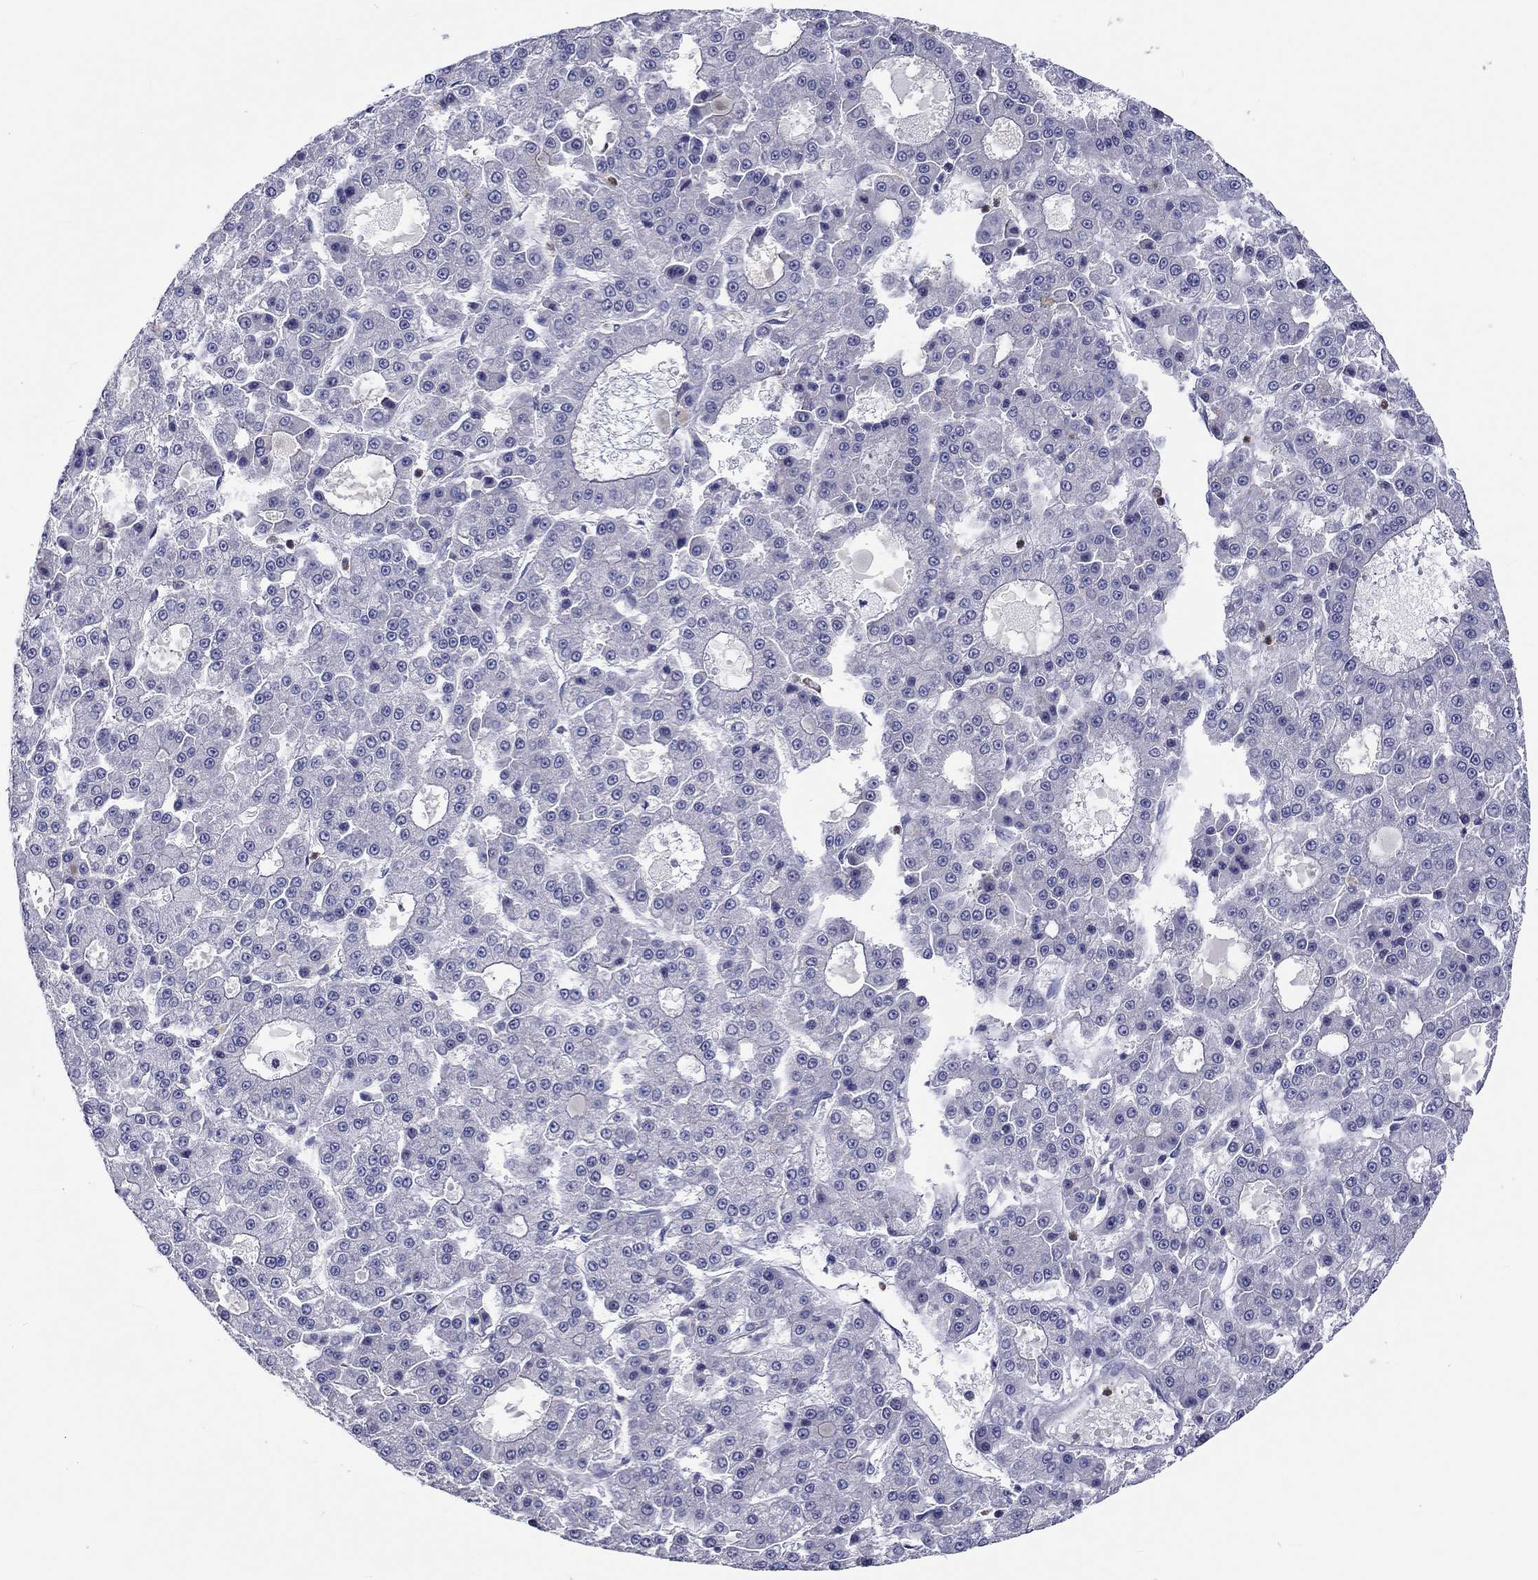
{"staining": {"intensity": "negative", "quantity": "none", "location": "none"}, "tissue": "liver cancer", "cell_type": "Tumor cells", "image_type": "cancer", "snomed": [{"axis": "morphology", "description": "Carcinoma, Hepatocellular, NOS"}, {"axis": "topography", "description": "Liver"}], "caption": "Liver hepatocellular carcinoma was stained to show a protein in brown. There is no significant staining in tumor cells. (DAB immunohistochemistry, high magnification).", "gene": "ABCG4", "patient": {"sex": "male", "age": 70}}